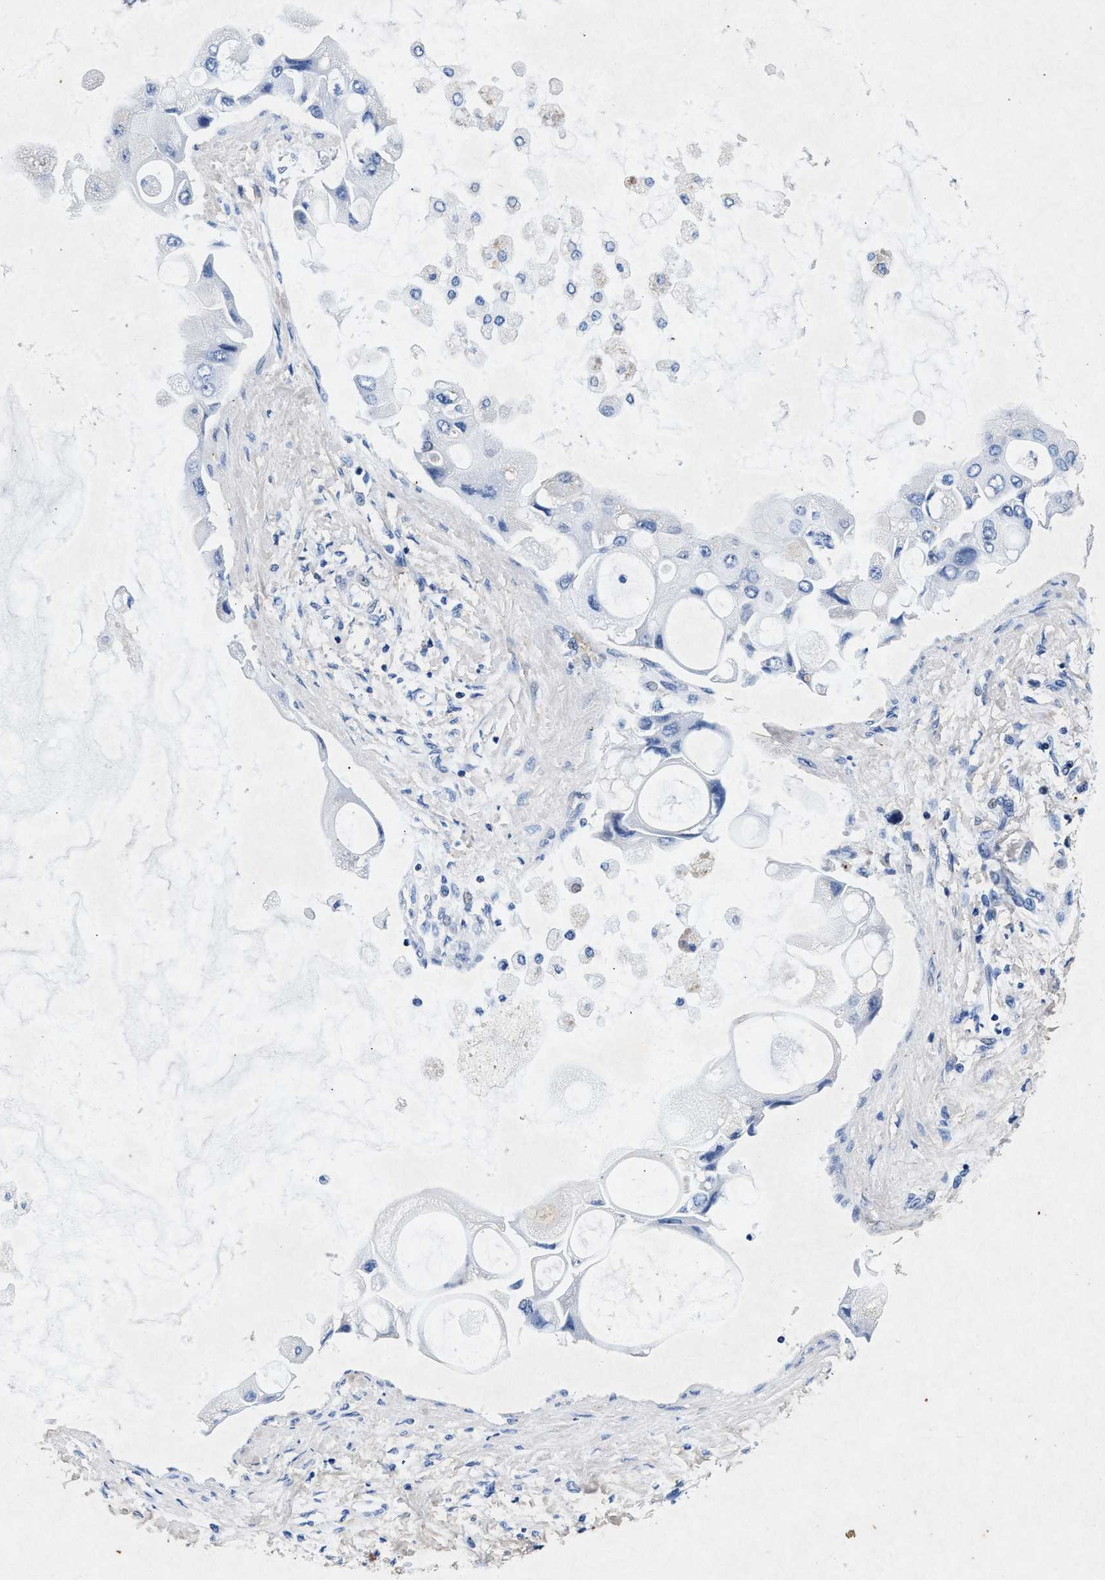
{"staining": {"intensity": "negative", "quantity": "none", "location": "none"}, "tissue": "liver cancer", "cell_type": "Tumor cells", "image_type": "cancer", "snomed": [{"axis": "morphology", "description": "Cholangiocarcinoma"}, {"axis": "topography", "description": "Liver"}], "caption": "DAB (3,3'-diaminobenzidine) immunohistochemical staining of human liver cancer (cholangiocarcinoma) exhibits no significant expression in tumor cells.", "gene": "MAP6", "patient": {"sex": "male", "age": 50}}